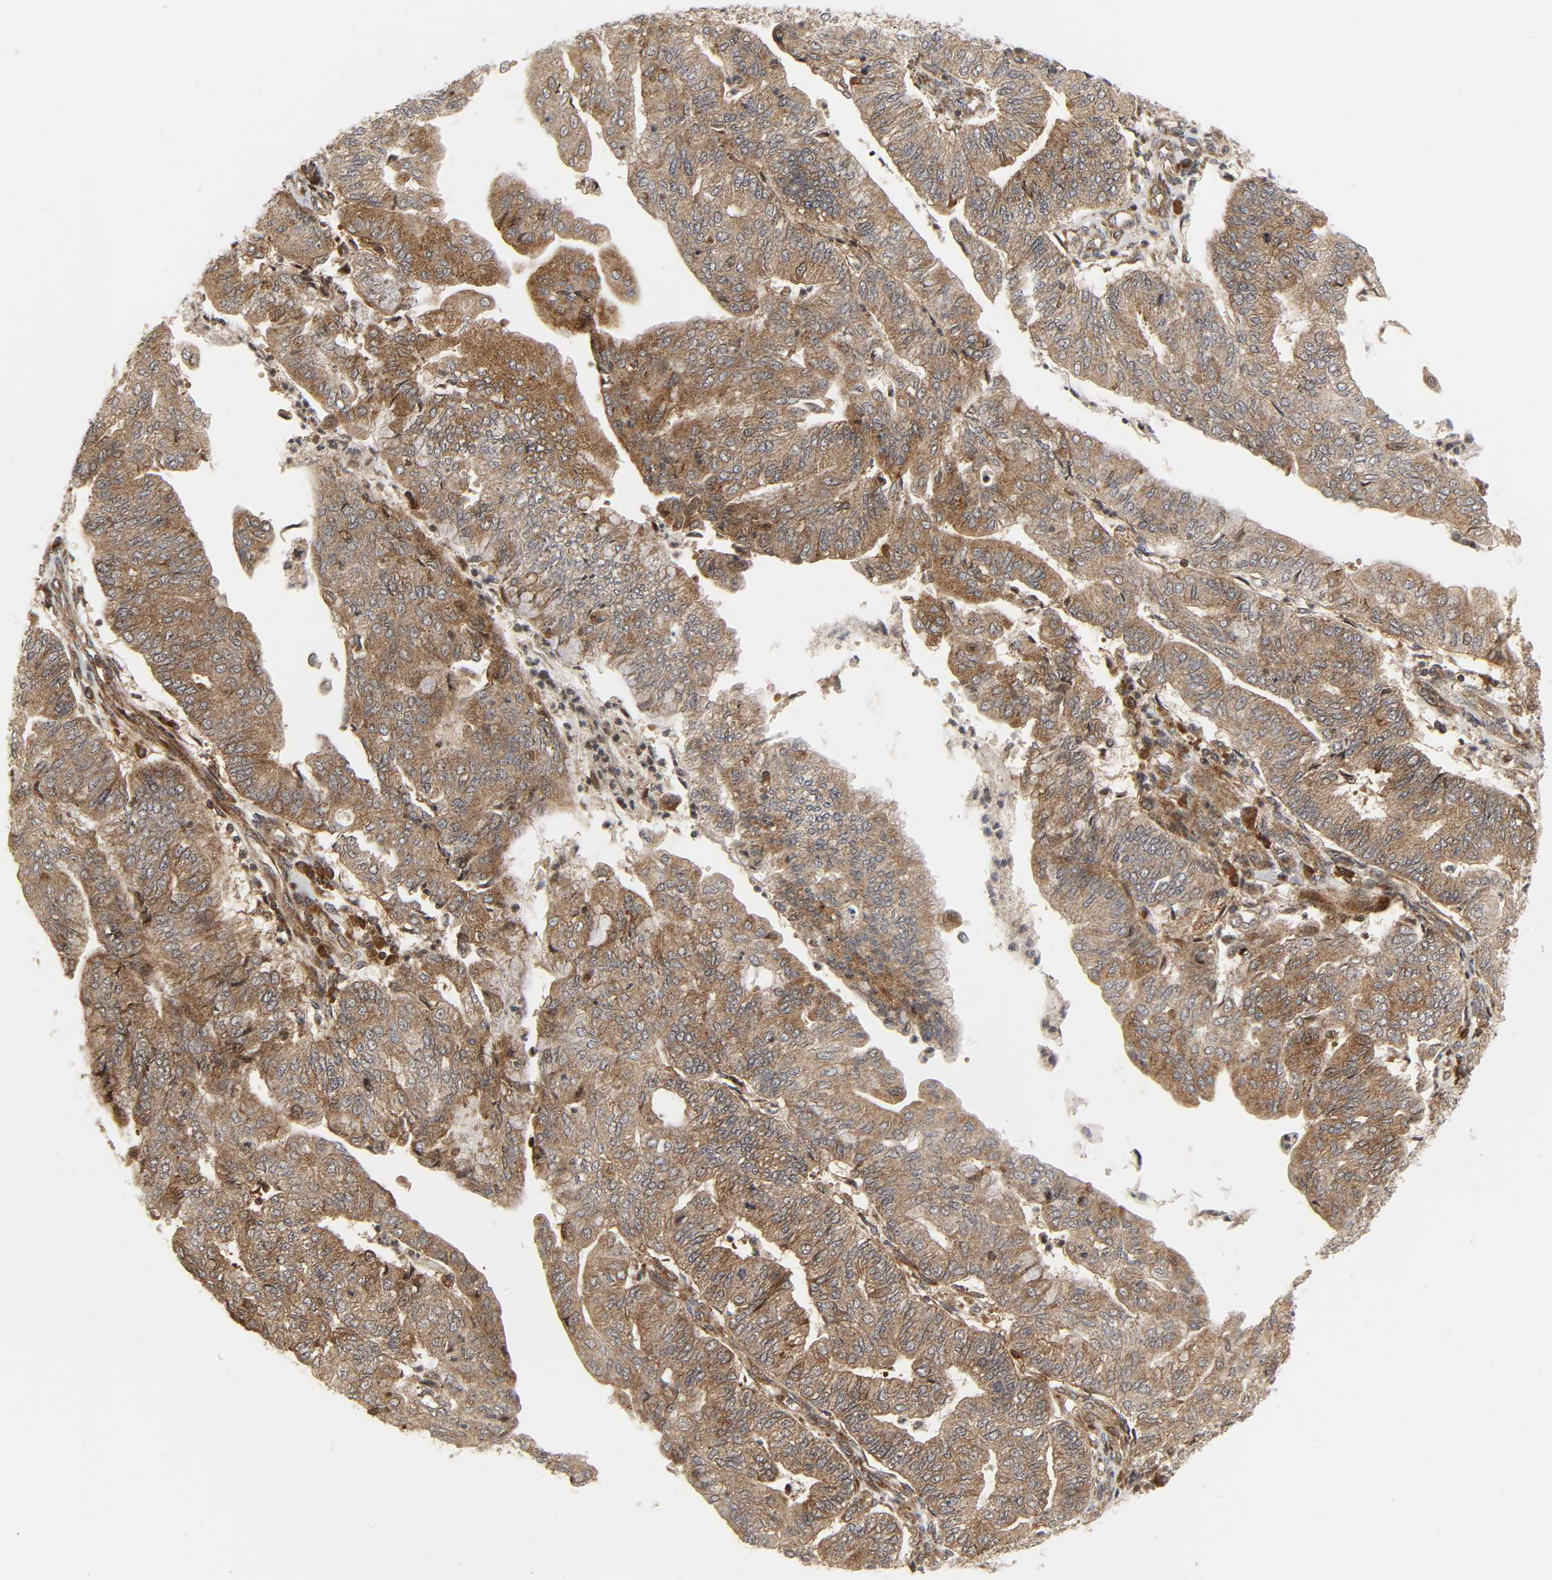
{"staining": {"intensity": "moderate", "quantity": ">75%", "location": "cytoplasmic/membranous"}, "tissue": "endometrial cancer", "cell_type": "Tumor cells", "image_type": "cancer", "snomed": [{"axis": "morphology", "description": "Adenocarcinoma, NOS"}, {"axis": "topography", "description": "Endometrium"}], "caption": "IHC staining of endometrial adenocarcinoma, which exhibits medium levels of moderate cytoplasmic/membranous expression in approximately >75% of tumor cells indicating moderate cytoplasmic/membranous protein positivity. The staining was performed using DAB (3,3'-diaminobenzidine) (brown) for protein detection and nuclei were counterstained in hematoxylin (blue).", "gene": "CHUK", "patient": {"sex": "female", "age": 59}}